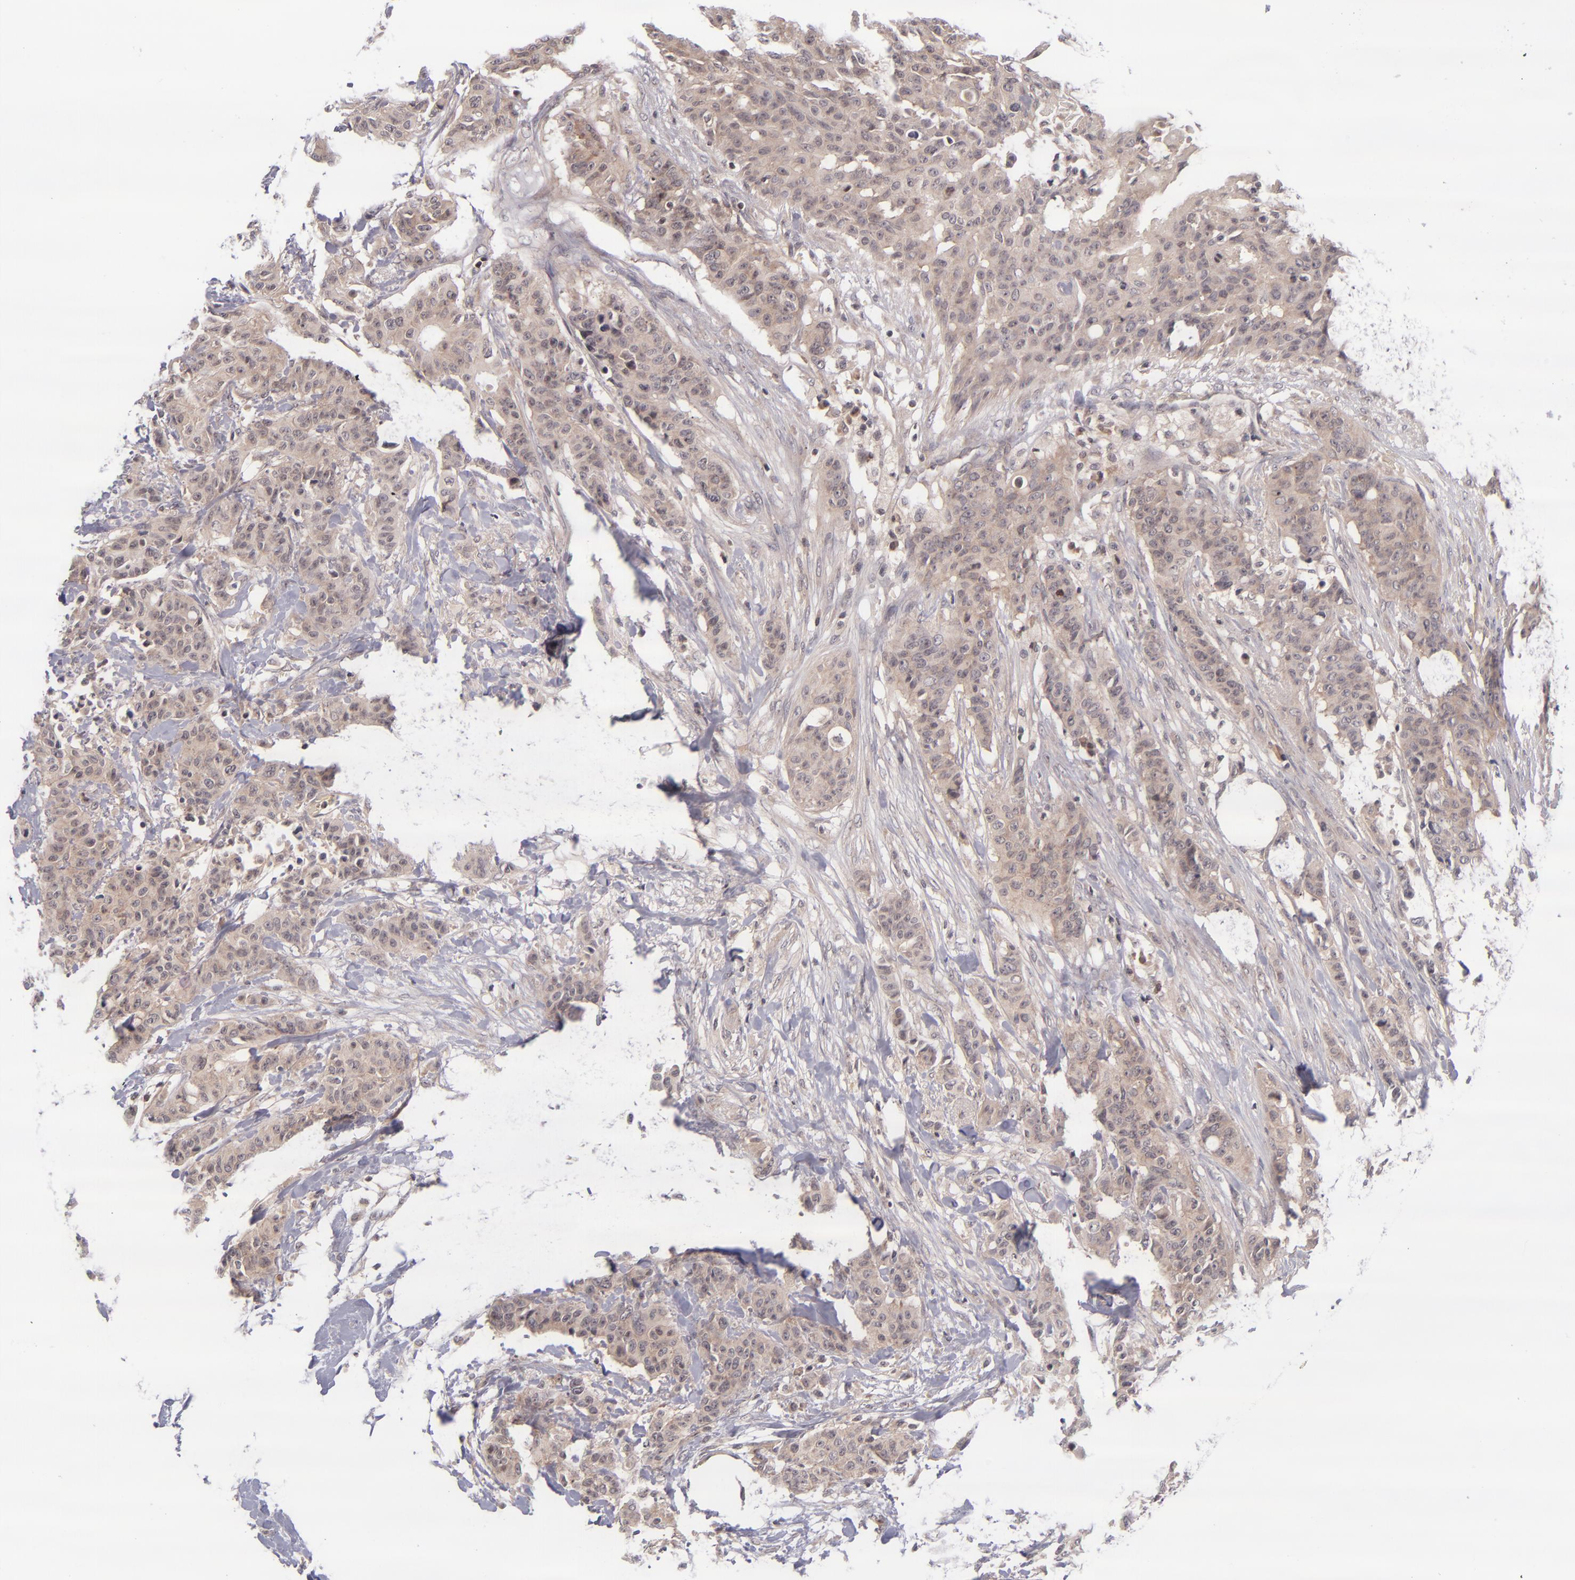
{"staining": {"intensity": "moderate", "quantity": ">75%", "location": "cytoplasmic/membranous"}, "tissue": "breast cancer", "cell_type": "Tumor cells", "image_type": "cancer", "snomed": [{"axis": "morphology", "description": "Duct carcinoma"}, {"axis": "topography", "description": "Breast"}], "caption": "There is medium levels of moderate cytoplasmic/membranous positivity in tumor cells of breast invasive ductal carcinoma, as demonstrated by immunohistochemical staining (brown color).", "gene": "TSC2", "patient": {"sex": "female", "age": 40}}